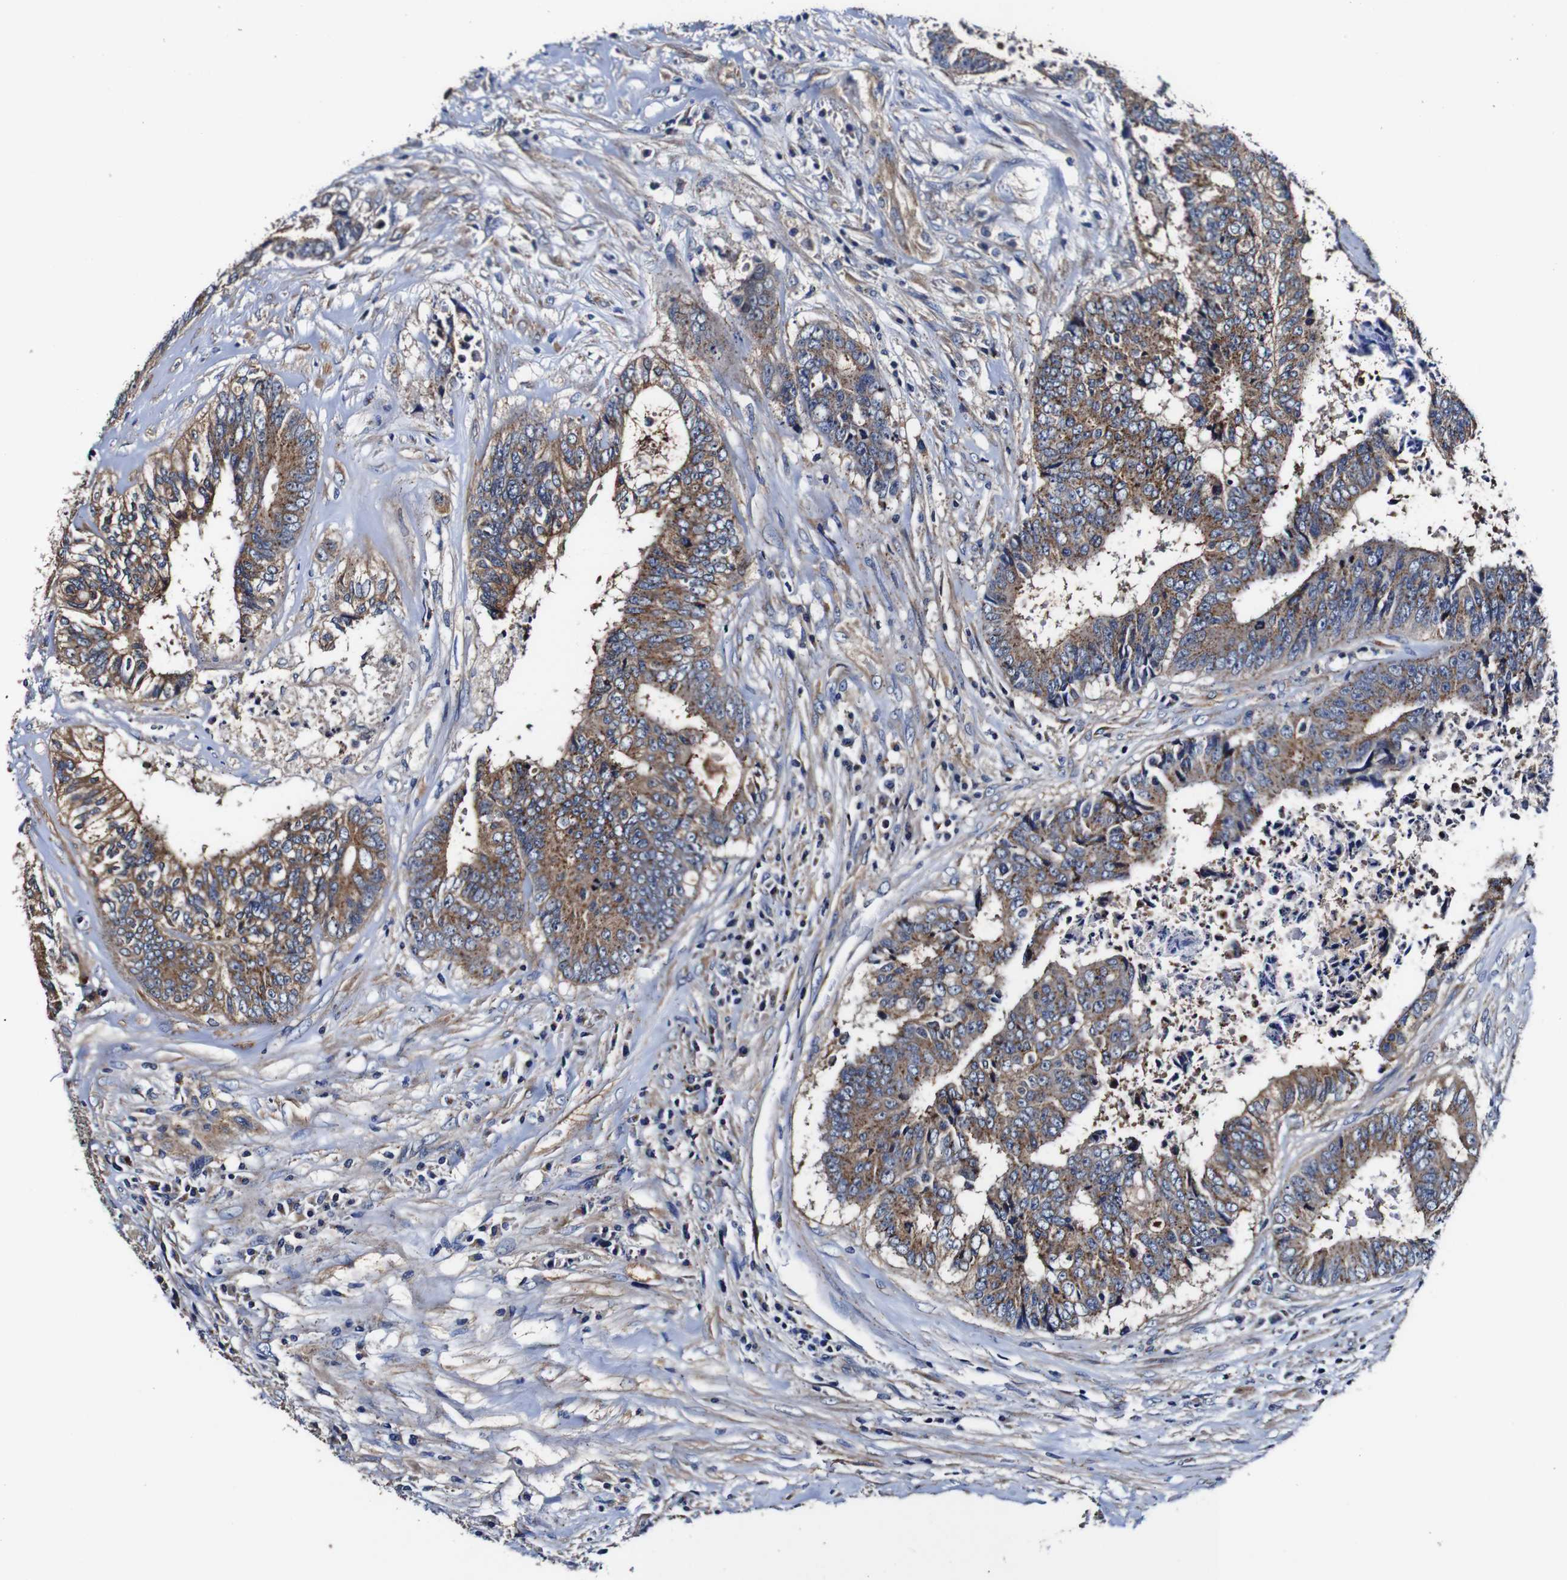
{"staining": {"intensity": "moderate", "quantity": ">75%", "location": "cytoplasmic/membranous"}, "tissue": "colorectal cancer", "cell_type": "Tumor cells", "image_type": "cancer", "snomed": [{"axis": "morphology", "description": "Adenocarcinoma, NOS"}, {"axis": "topography", "description": "Rectum"}], "caption": "Moderate cytoplasmic/membranous staining for a protein is present in about >75% of tumor cells of colorectal adenocarcinoma using IHC.", "gene": "PDCD6IP", "patient": {"sex": "male", "age": 72}}